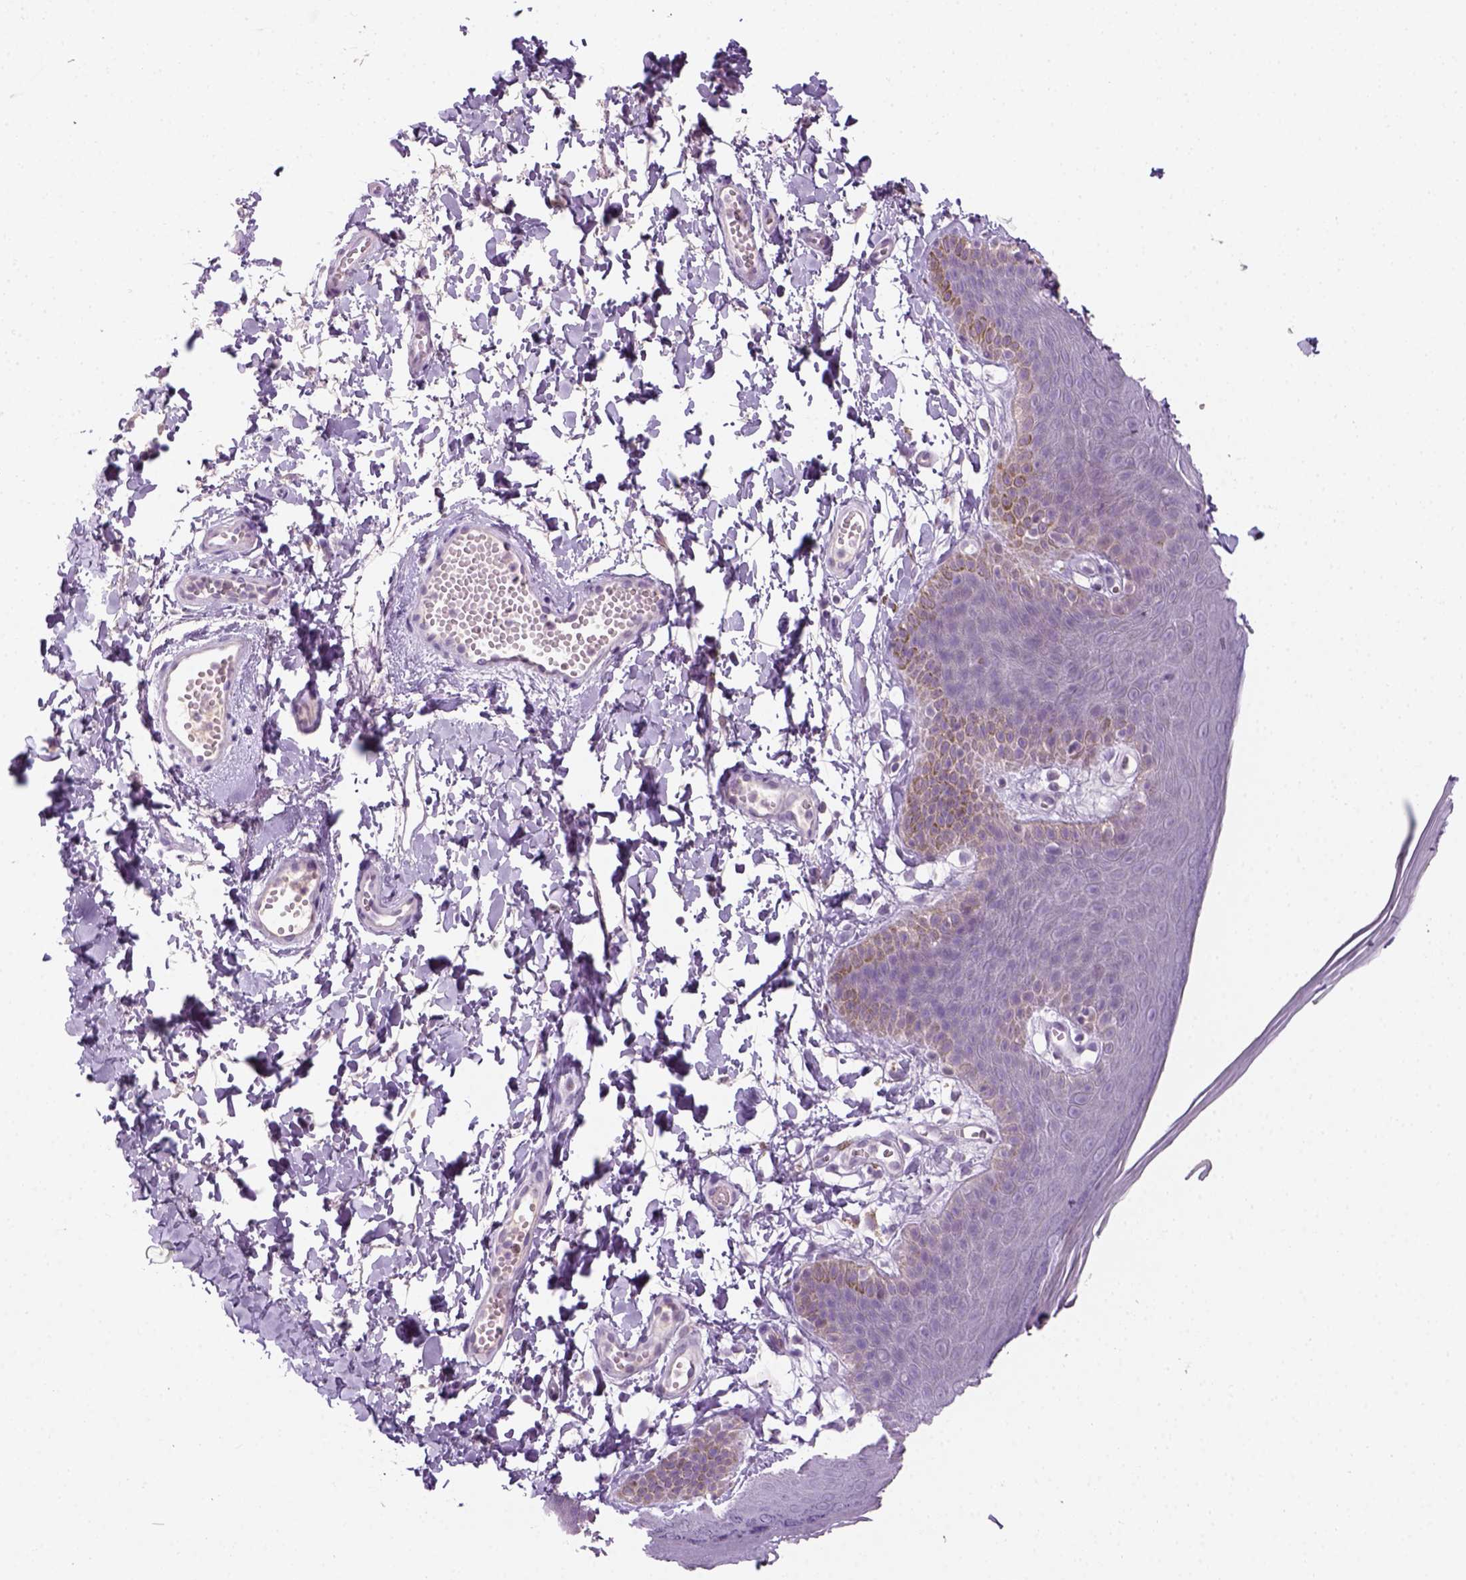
{"staining": {"intensity": "negative", "quantity": "none", "location": "none"}, "tissue": "skin", "cell_type": "Epidermal cells", "image_type": "normal", "snomed": [{"axis": "morphology", "description": "Normal tissue, NOS"}, {"axis": "topography", "description": "Anal"}], "caption": "DAB (3,3'-diaminobenzidine) immunohistochemical staining of normal skin demonstrates no significant expression in epidermal cells. (Brightfield microscopy of DAB immunohistochemistry at high magnification).", "gene": "GFI1B", "patient": {"sex": "male", "age": 53}}